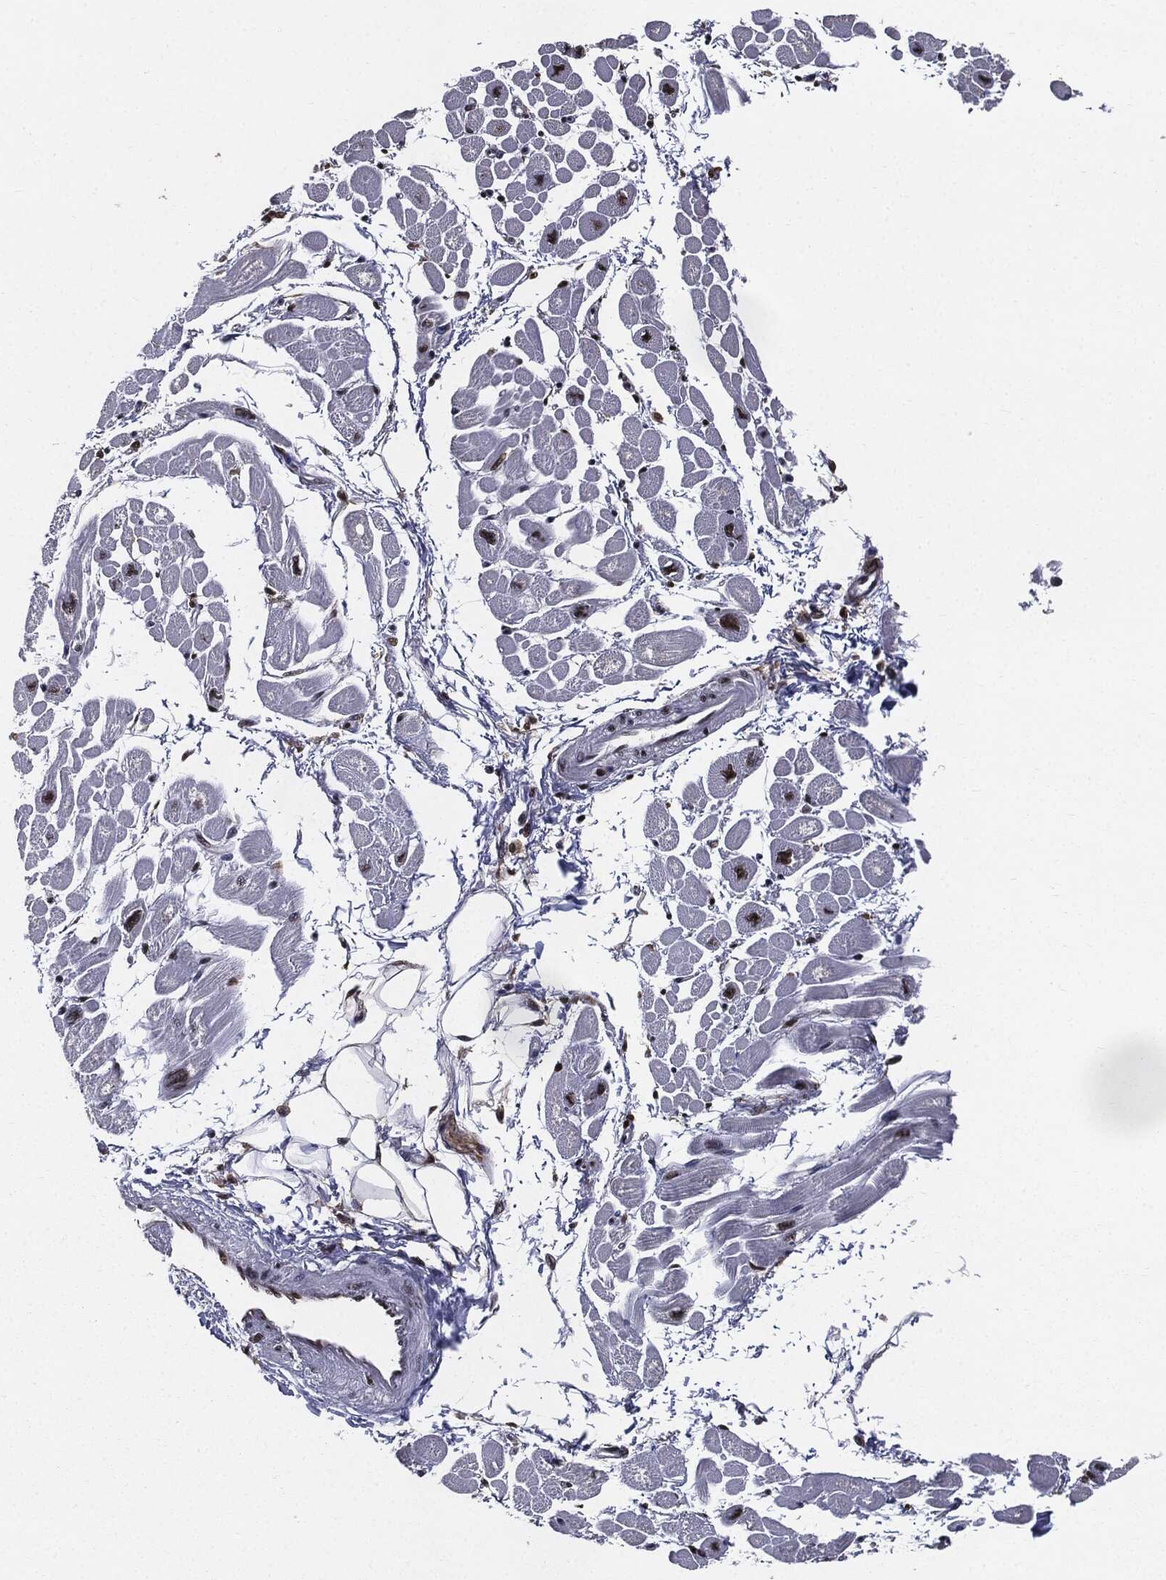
{"staining": {"intensity": "strong", "quantity": "25%-75%", "location": "nuclear"}, "tissue": "heart muscle", "cell_type": "Cardiomyocytes", "image_type": "normal", "snomed": [{"axis": "morphology", "description": "Normal tissue, NOS"}, {"axis": "topography", "description": "Heart"}], "caption": "Heart muscle stained for a protein (brown) demonstrates strong nuclear positive expression in approximately 25%-75% of cardiomyocytes.", "gene": "JUN", "patient": {"sex": "male", "age": 66}}